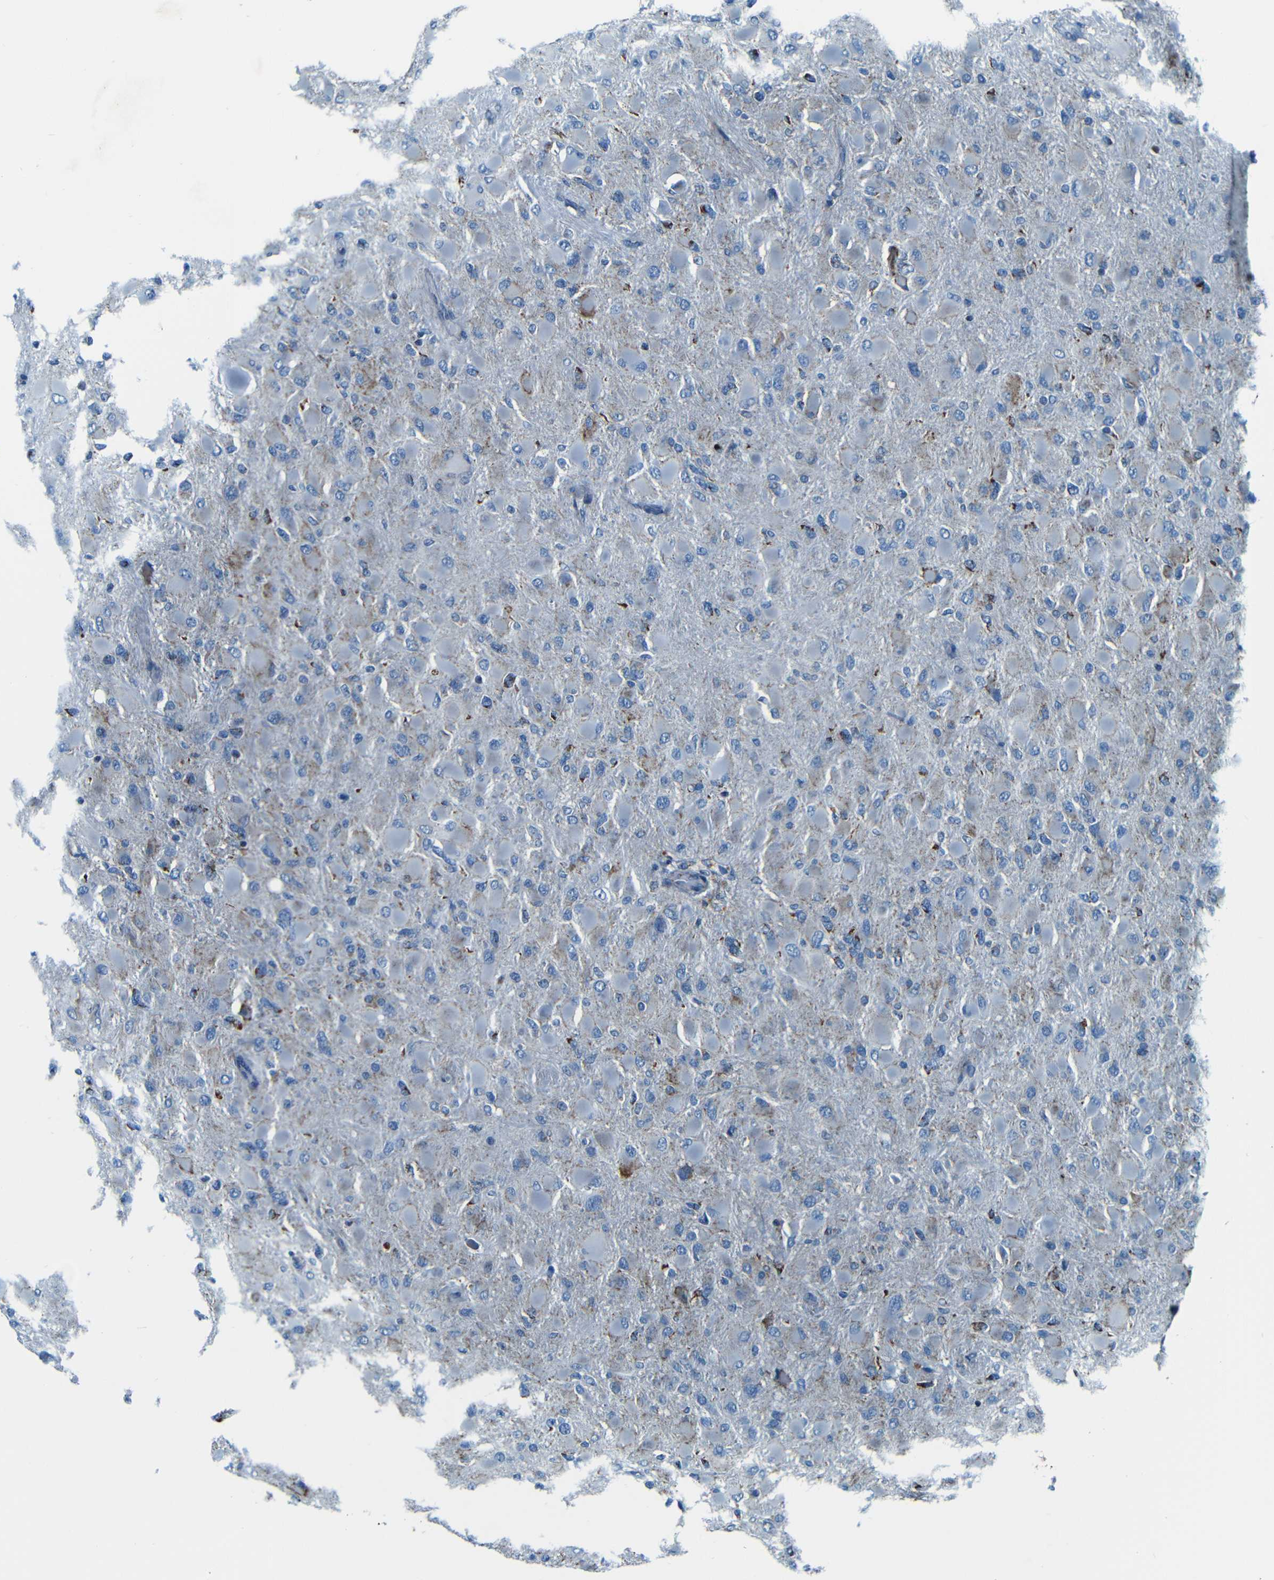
{"staining": {"intensity": "moderate", "quantity": "<25%", "location": "cytoplasmic/membranous"}, "tissue": "glioma", "cell_type": "Tumor cells", "image_type": "cancer", "snomed": [{"axis": "morphology", "description": "Glioma, malignant, High grade"}, {"axis": "topography", "description": "Cerebral cortex"}], "caption": "DAB immunohistochemical staining of glioma reveals moderate cytoplasmic/membranous protein positivity in approximately <25% of tumor cells.", "gene": "WSCD2", "patient": {"sex": "female", "age": 36}}